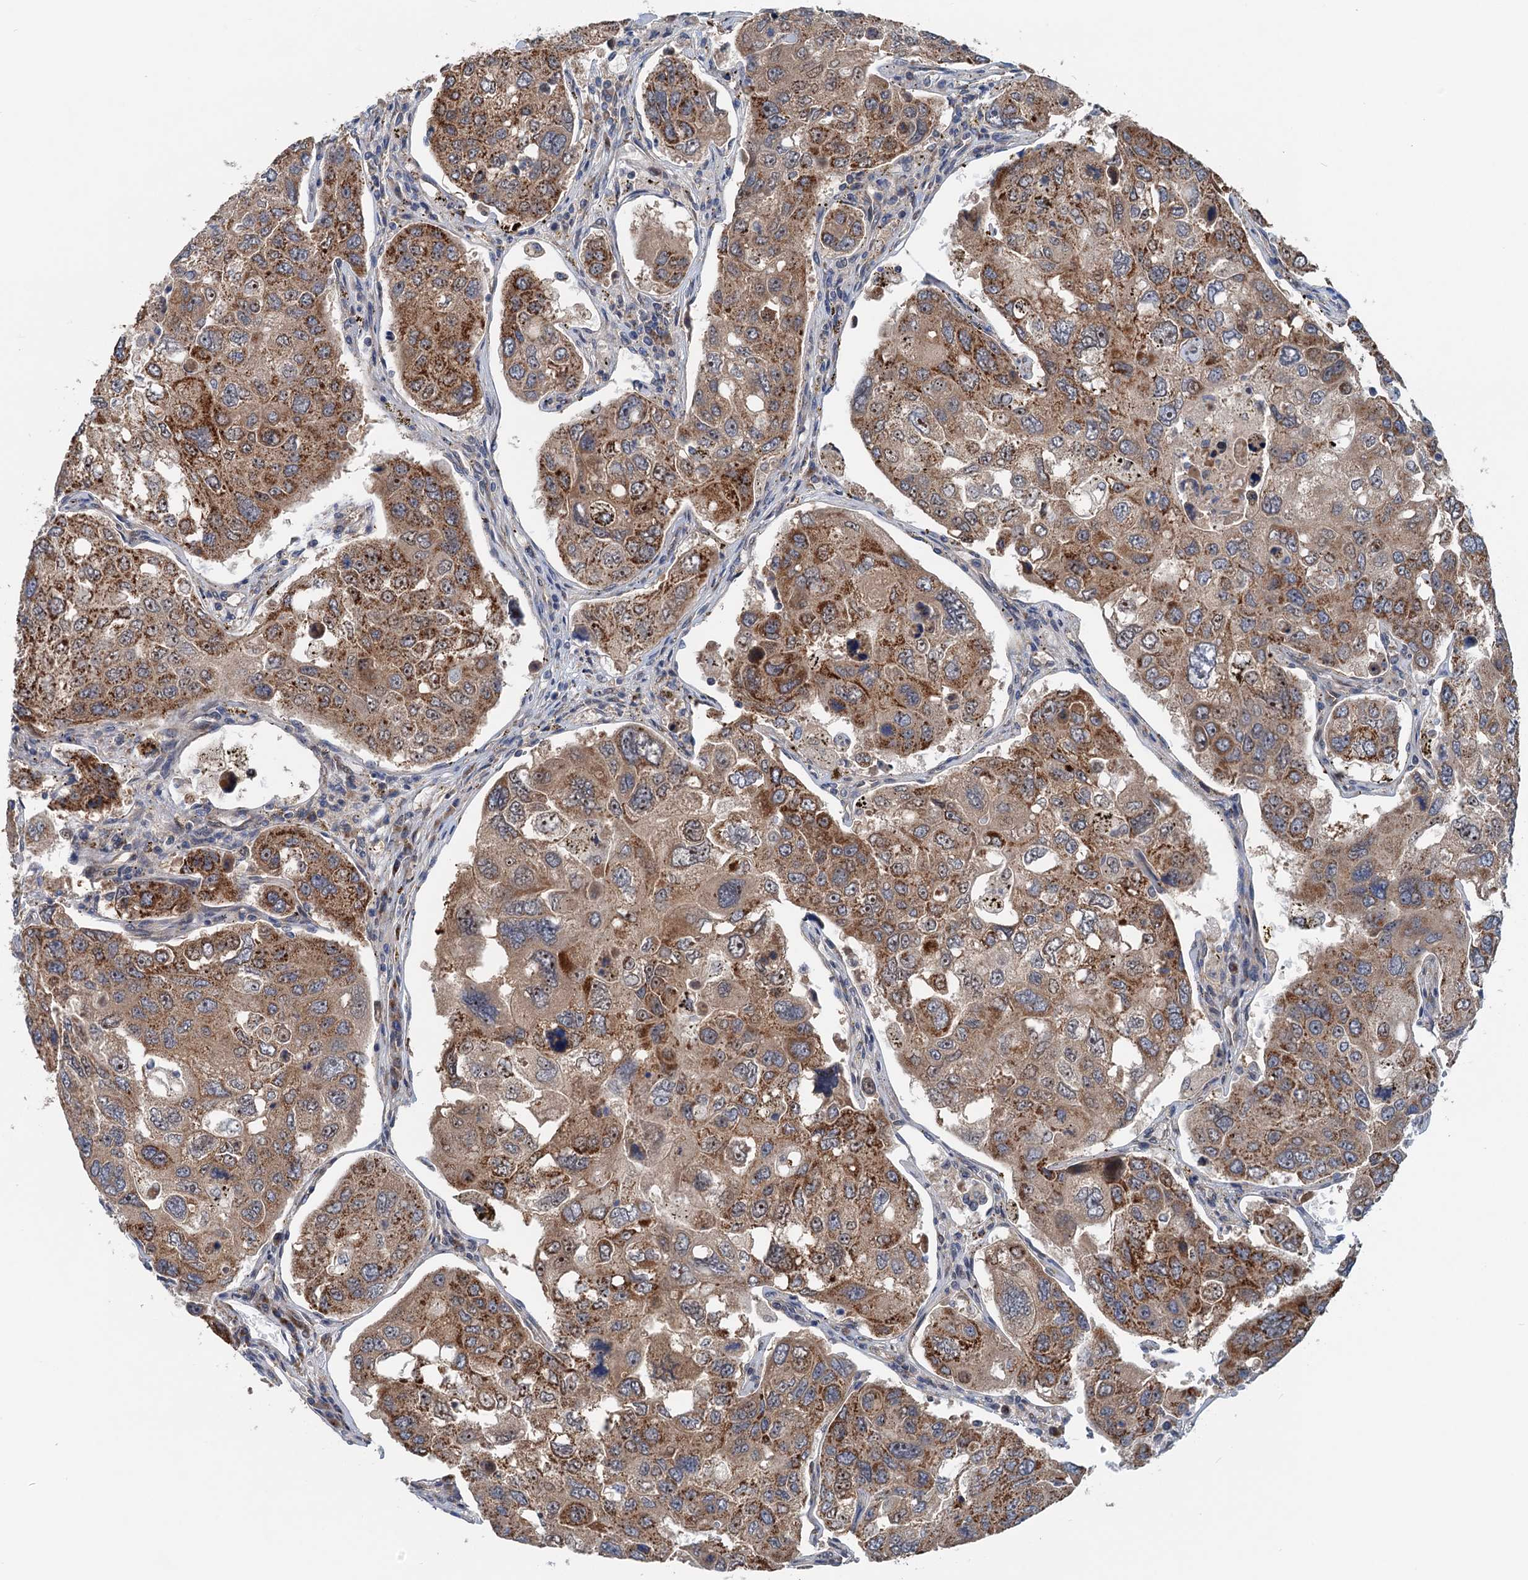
{"staining": {"intensity": "moderate", "quantity": ">75%", "location": "cytoplasmic/membranous,nuclear"}, "tissue": "urothelial cancer", "cell_type": "Tumor cells", "image_type": "cancer", "snomed": [{"axis": "morphology", "description": "Urothelial carcinoma, High grade"}, {"axis": "topography", "description": "Lymph node"}, {"axis": "topography", "description": "Urinary bladder"}], "caption": "A brown stain shows moderate cytoplasmic/membranous and nuclear expression of a protein in human high-grade urothelial carcinoma tumor cells.", "gene": "DYNC2I2", "patient": {"sex": "male", "age": 51}}